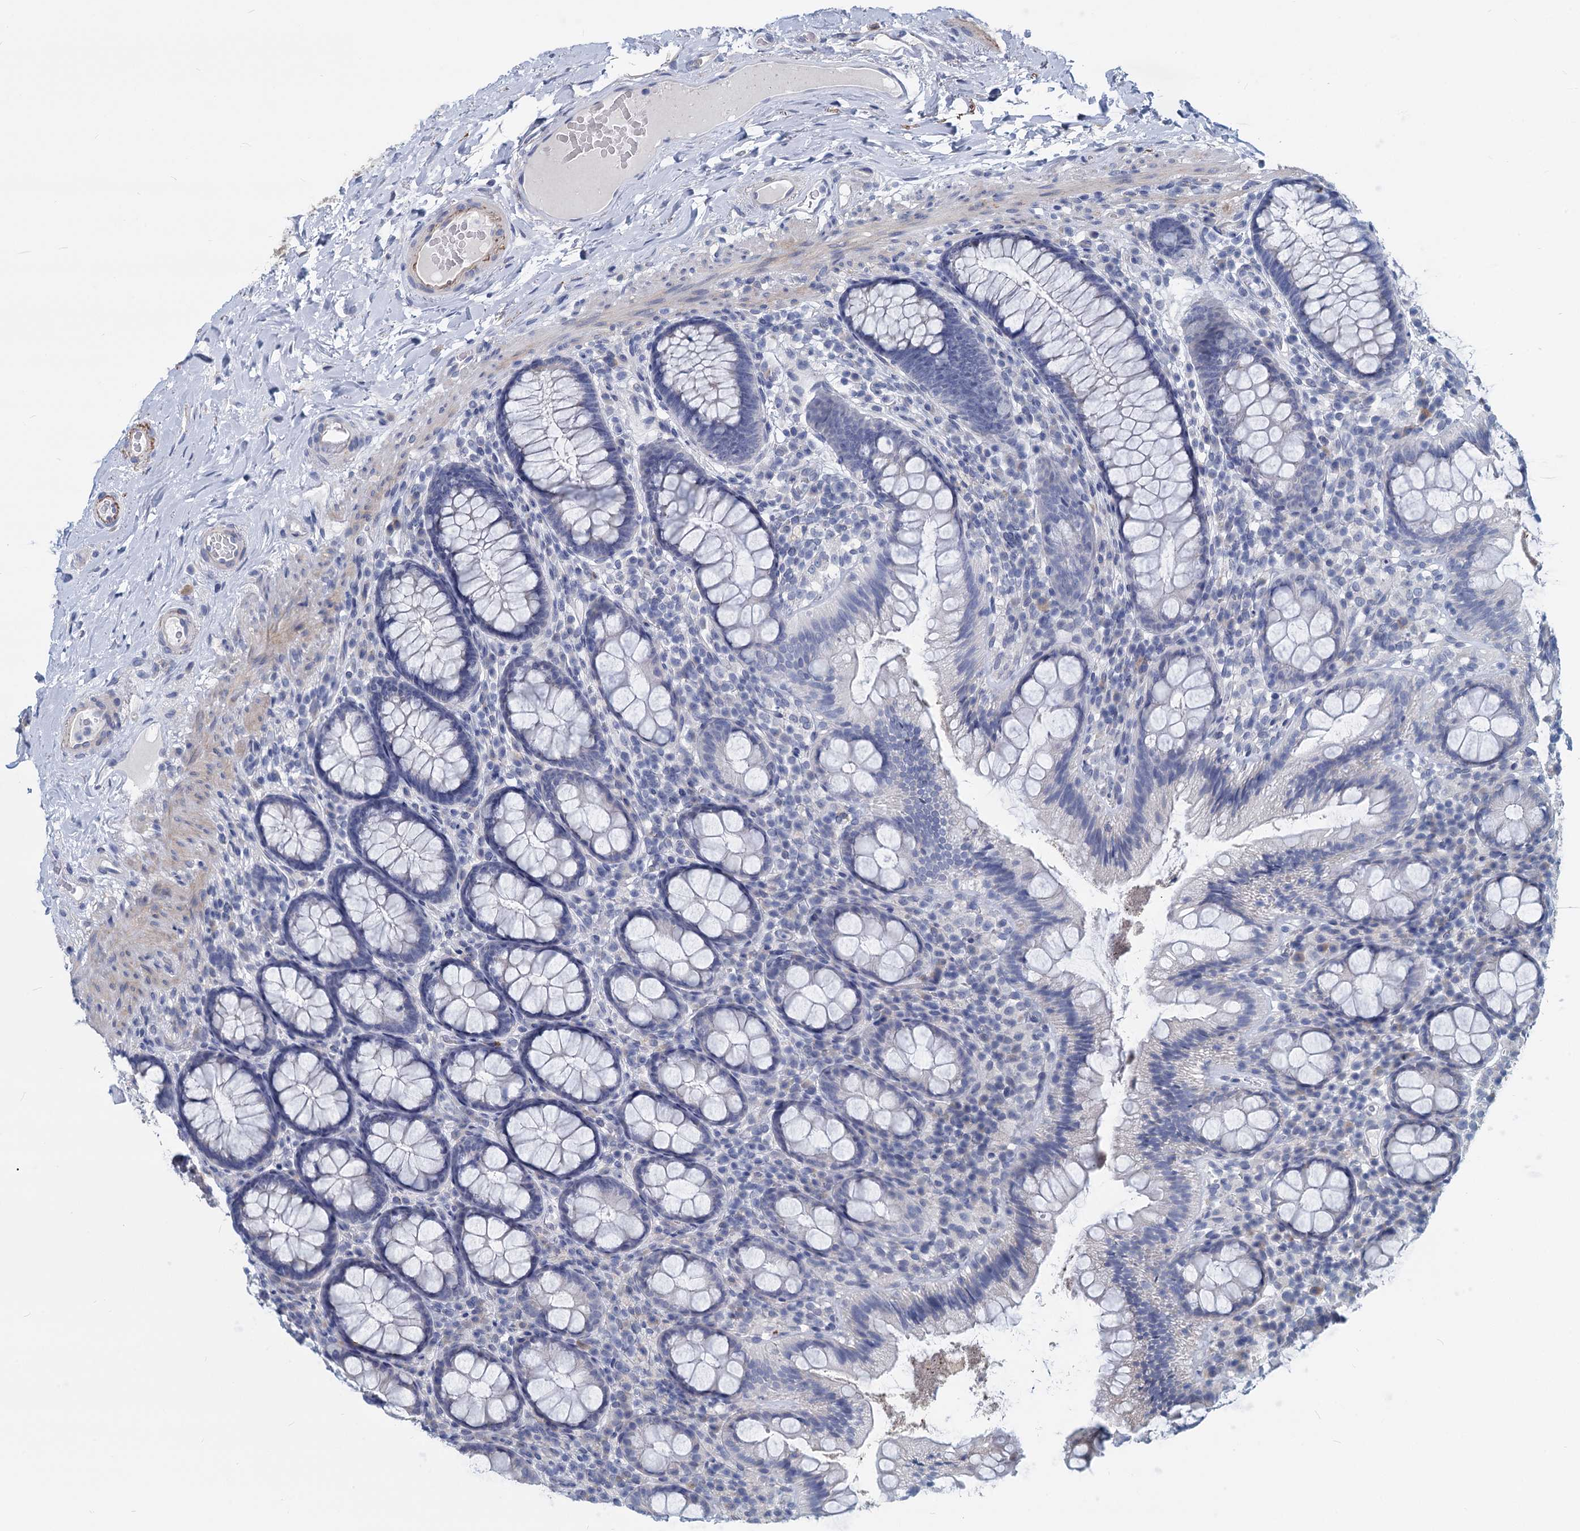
{"staining": {"intensity": "negative", "quantity": "none", "location": "none"}, "tissue": "rectum", "cell_type": "Glandular cells", "image_type": "normal", "snomed": [{"axis": "morphology", "description": "Normal tissue, NOS"}, {"axis": "topography", "description": "Rectum"}], "caption": "Rectum was stained to show a protein in brown. There is no significant expression in glandular cells. (DAB immunohistochemistry, high magnification).", "gene": "GSTM3", "patient": {"sex": "male", "age": 83}}